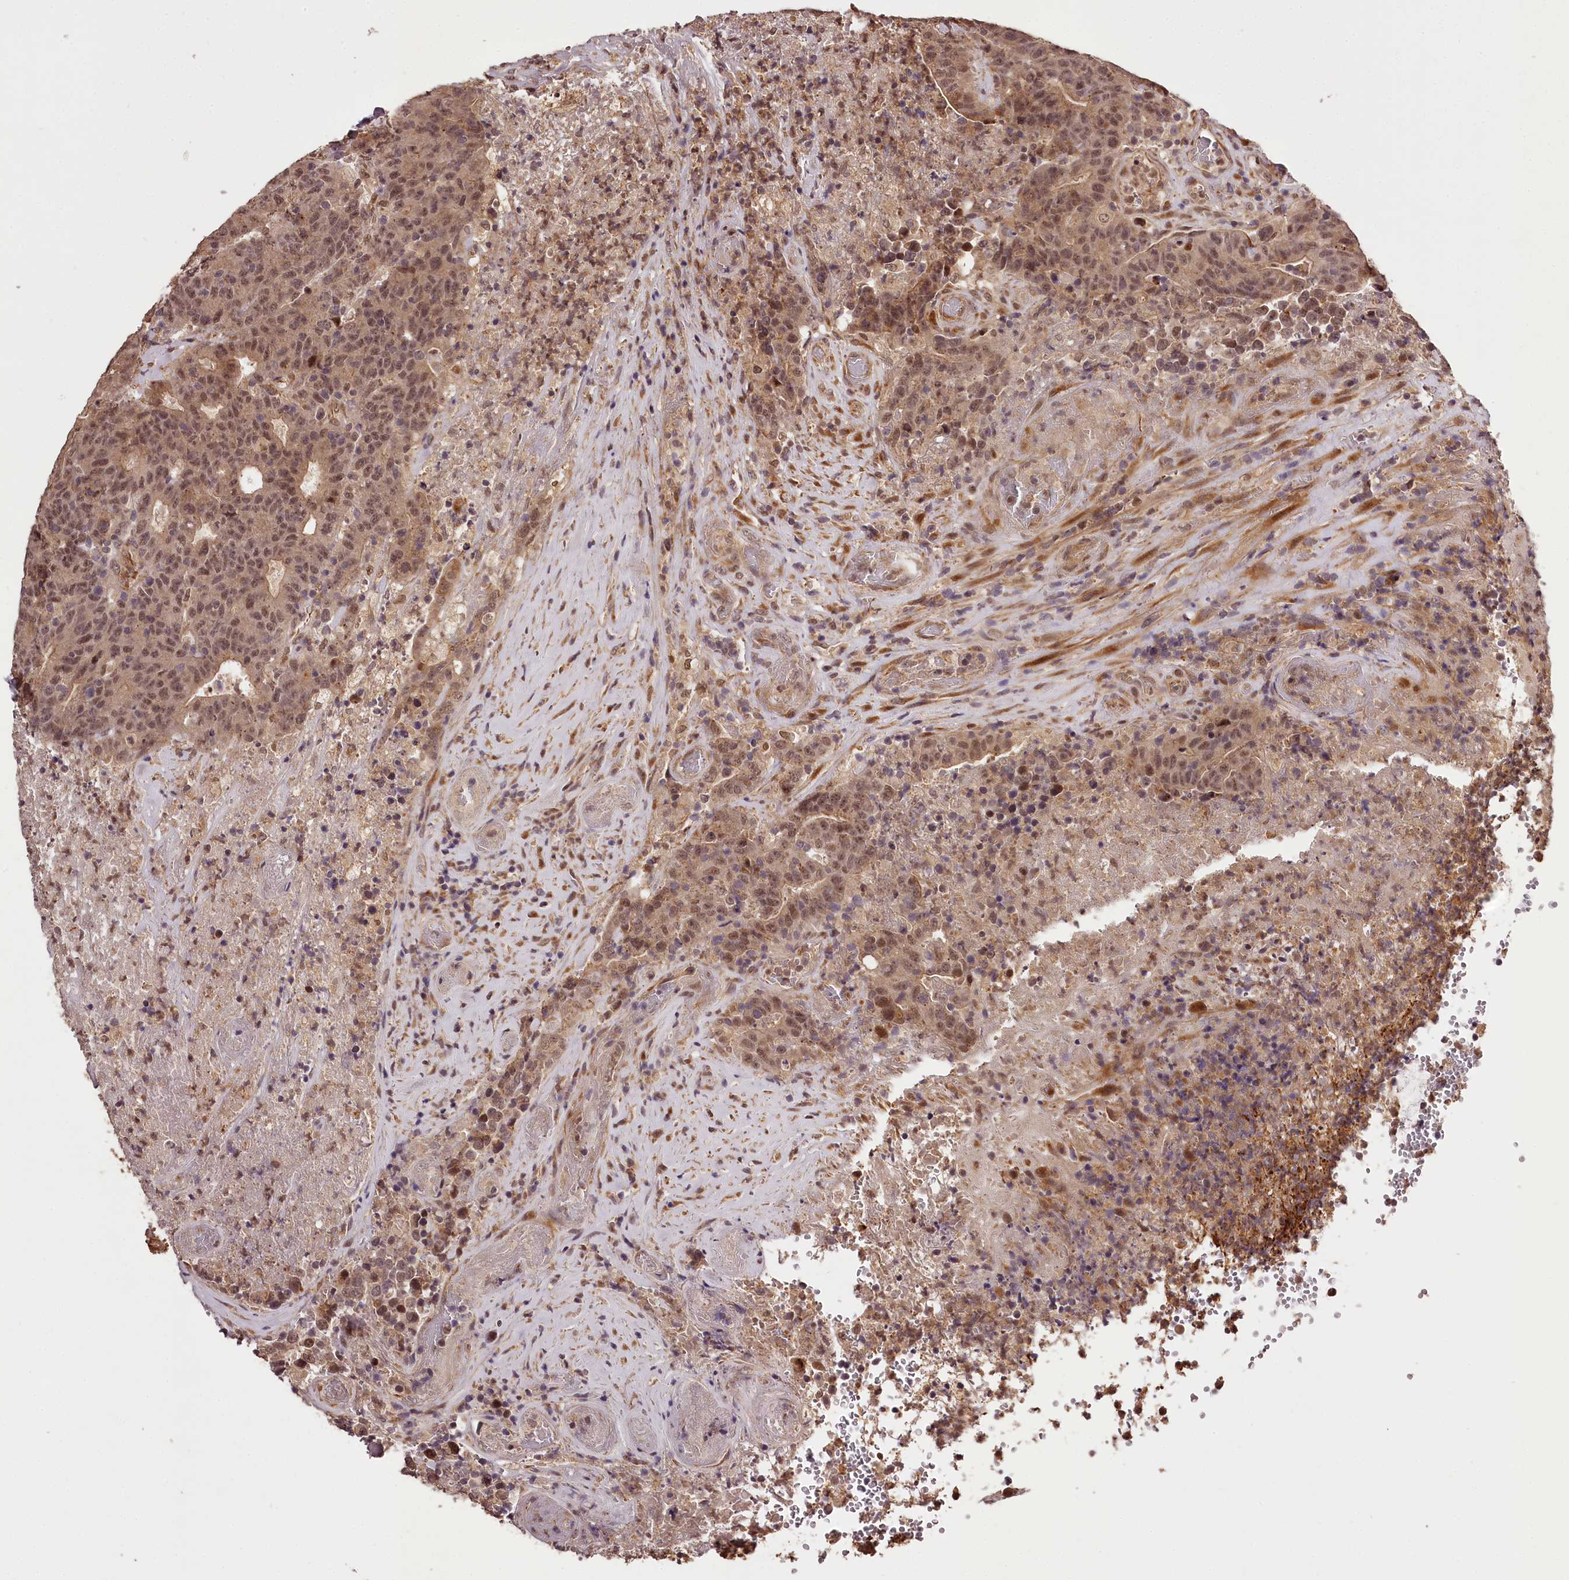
{"staining": {"intensity": "moderate", "quantity": ">75%", "location": "cytoplasmic/membranous,nuclear"}, "tissue": "colorectal cancer", "cell_type": "Tumor cells", "image_type": "cancer", "snomed": [{"axis": "morphology", "description": "Adenocarcinoma, NOS"}, {"axis": "topography", "description": "Colon"}], "caption": "Tumor cells exhibit medium levels of moderate cytoplasmic/membranous and nuclear expression in about >75% of cells in human adenocarcinoma (colorectal).", "gene": "MAML3", "patient": {"sex": "female", "age": 75}}